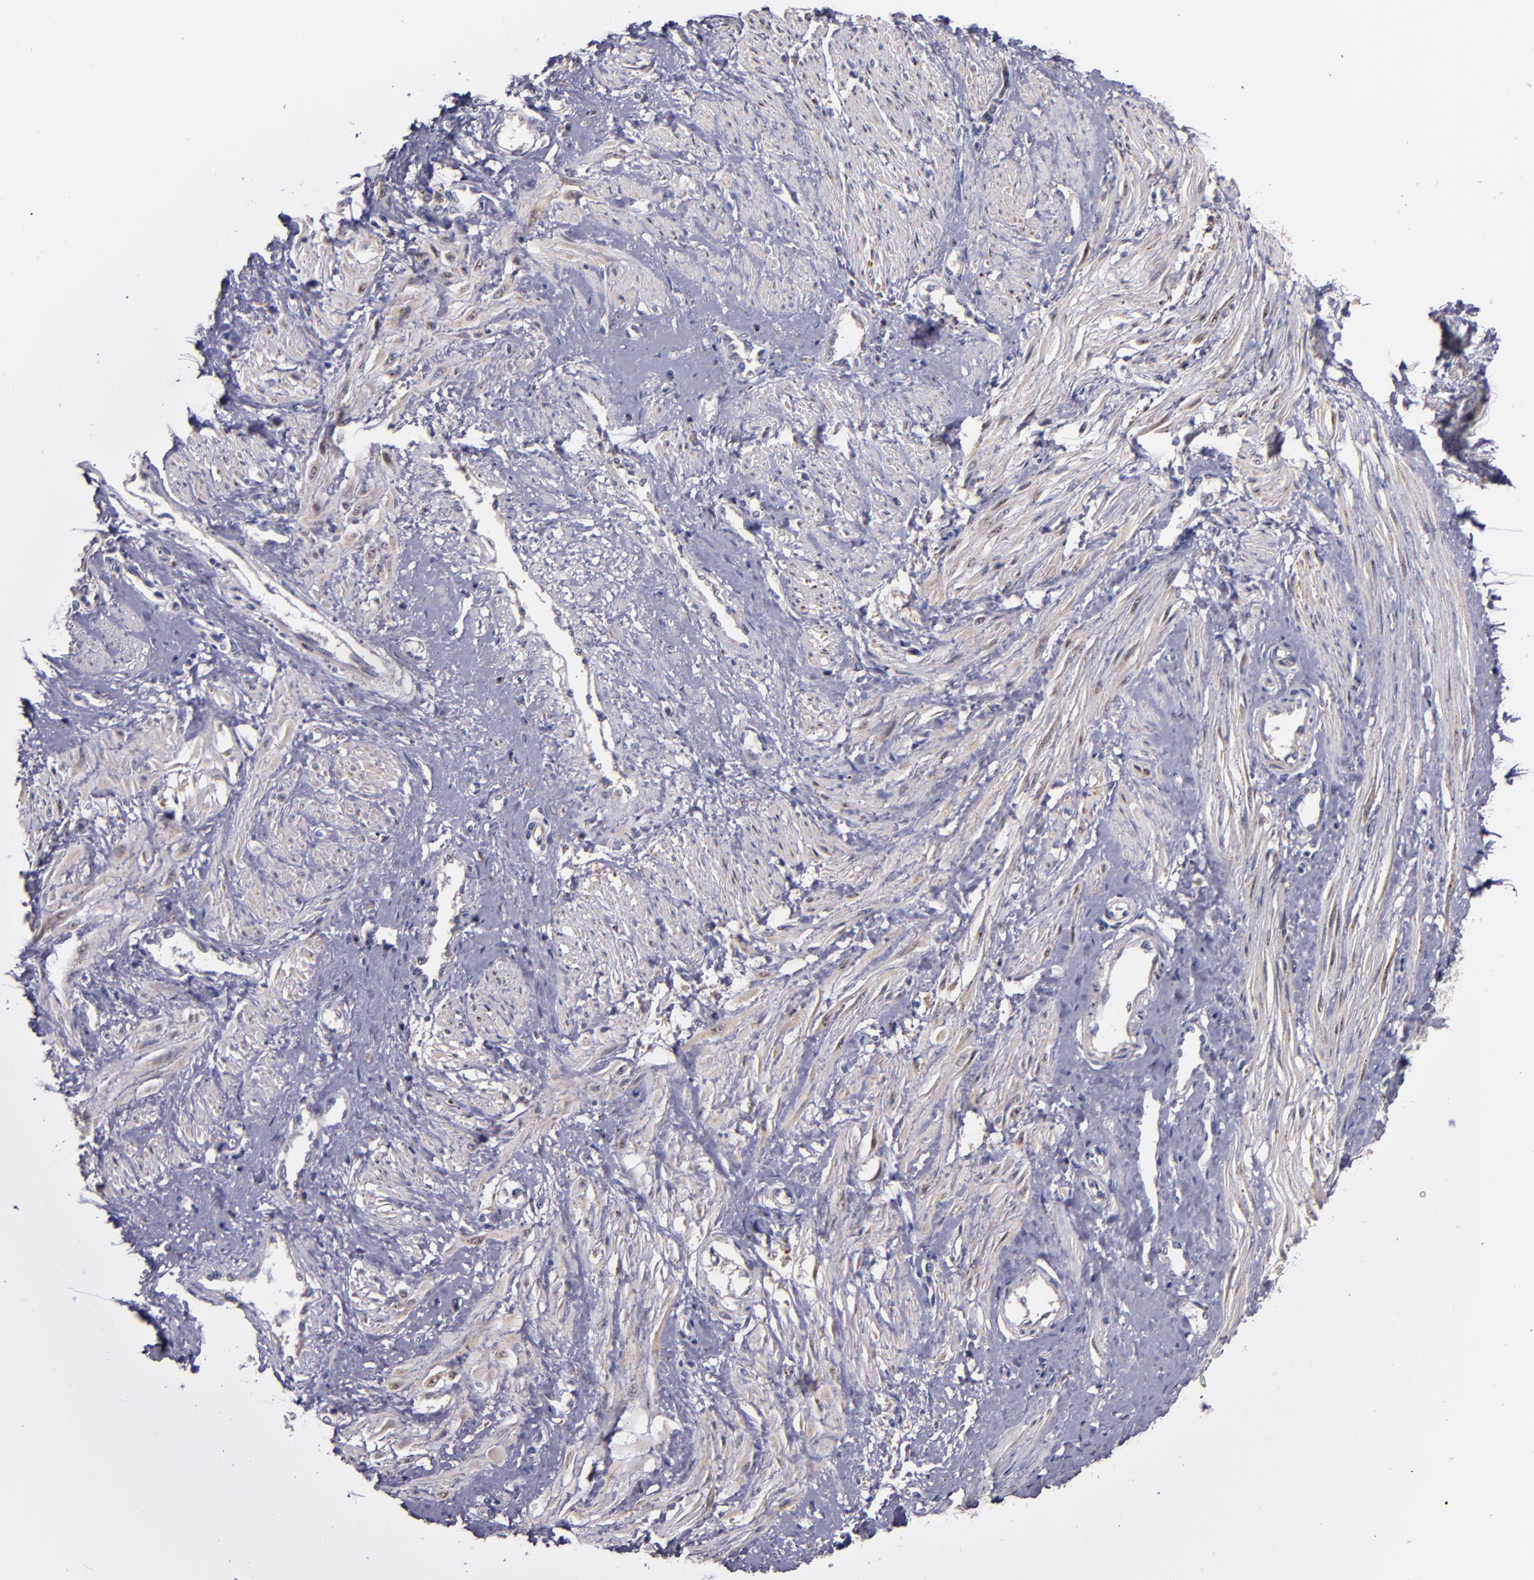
{"staining": {"intensity": "weak", "quantity": "25%-75%", "location": "cytoplasmic/membranous"}, "tissue": "smooth muscle", "cell_type": "Smooth muscle cells", "image_type": "normal", "snomed": [{"axis": "morphology", "description": "Normal tissue, NOS"}, {"axis": "topography", "description": "Smooth muscle"}, {"axis": "topography", "description": "Uterus"}], "caption": "Immunohistochemical staining of unremarkable smooth muscle shows 25%-75% levels of weak cytoplasmic/membranous protein positivity in approximately 25%-75% of smooth muscle cells.", "gene": "IFIH1", "patient": {"sex": "female", "age": 39}}